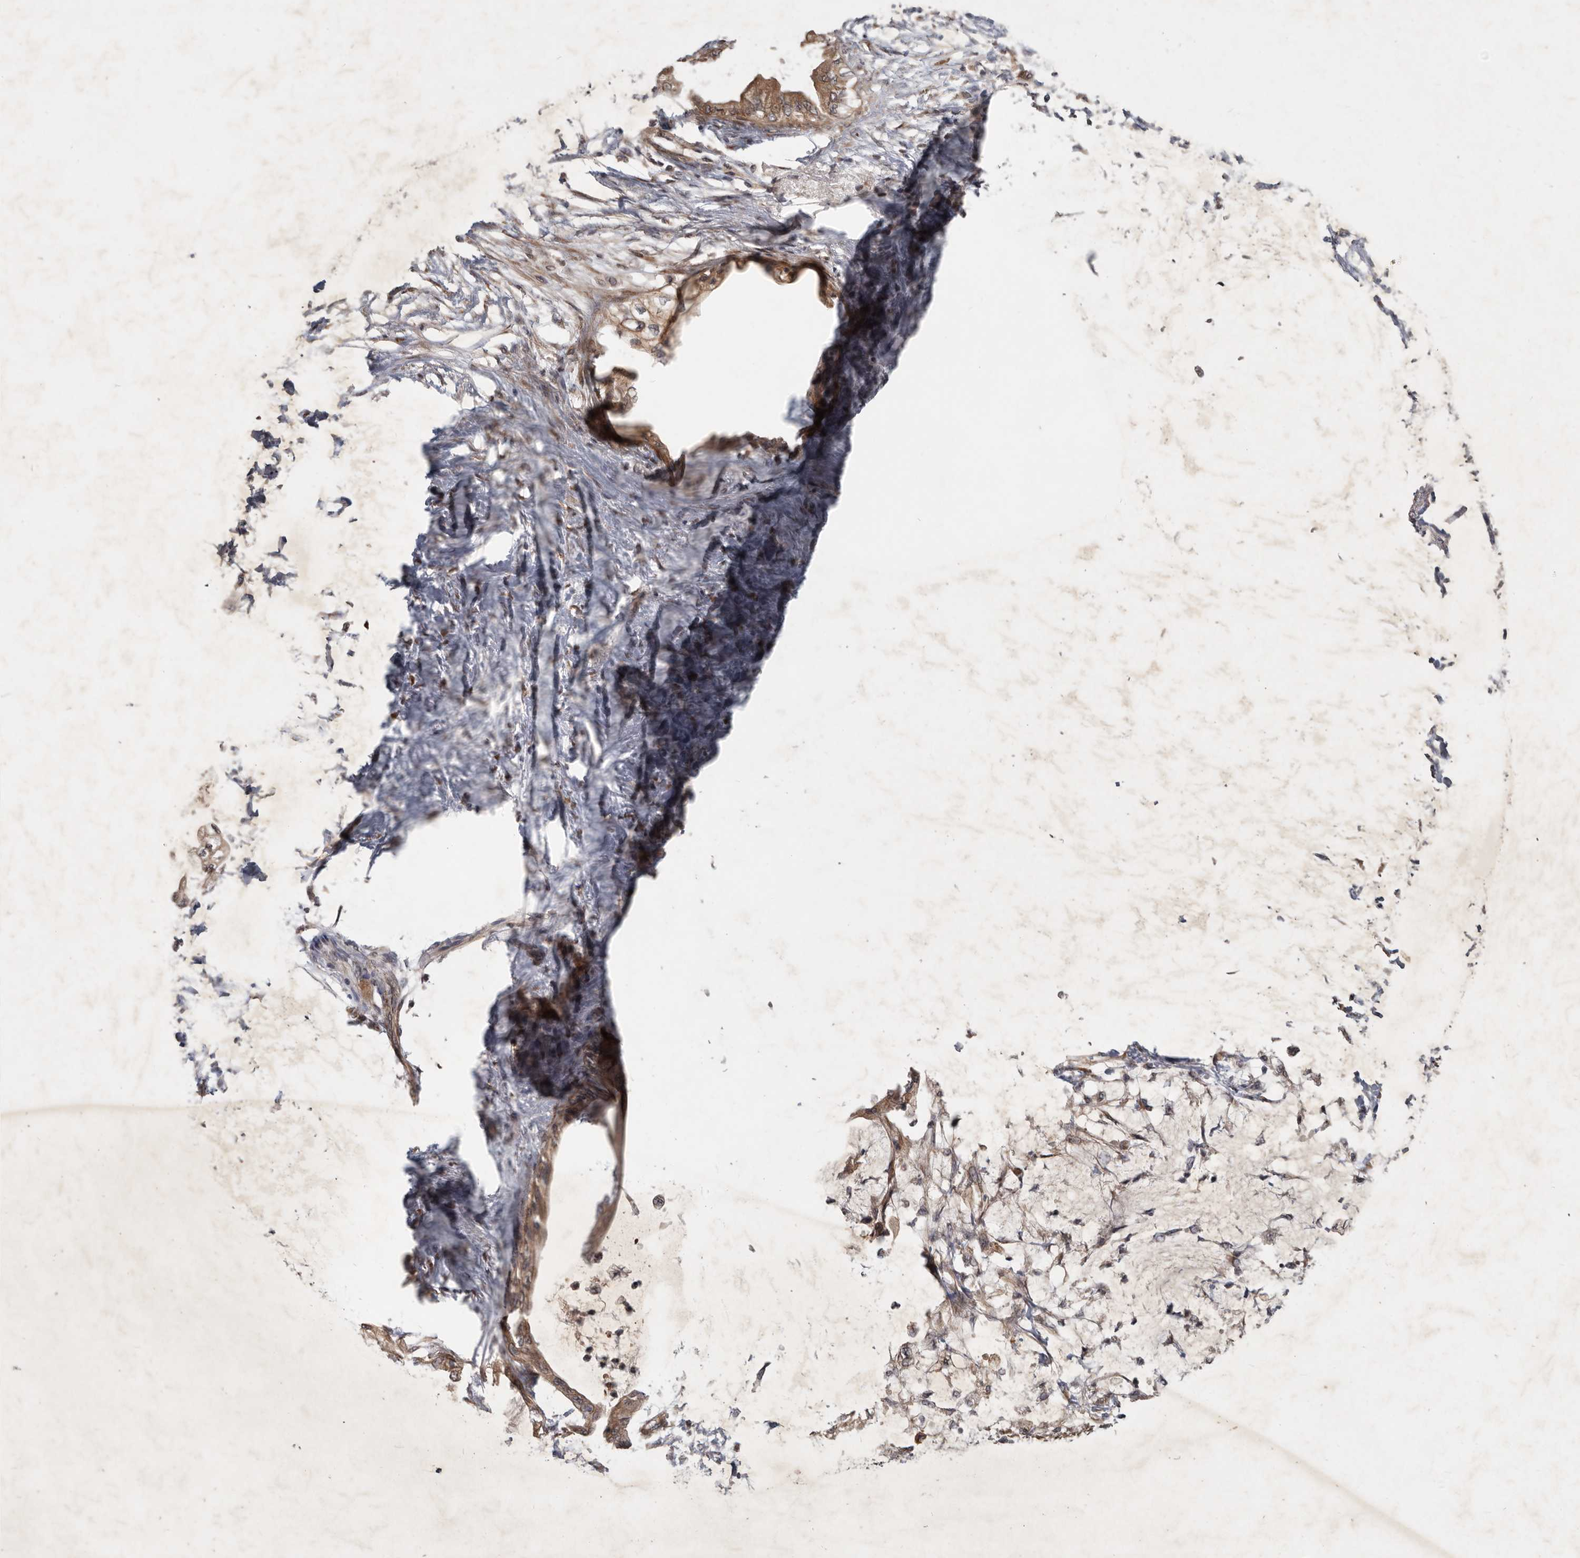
{"staining": {"intensity": "moderate", "quantity": ">75%", "location": "cytoplasmic/membranous"}, "tissue": "pancreatic cancer", "cell_type": "Tumor cells", "image_type": "cancer", "snomed": [{"axis": "morphology", "description": "Normal tissue, NOS"}, {"axis": "morphology", "description": "Adenocarcinoma, NOS"}, {"axis": "topography", "description": "Pancreas"}, {"axis": "topography", "description": "Duodenum"}], "caption": "Immunohistochemistry (IHC) of pancreatic cancer demonstrates medium levels of moderate cytoplasmic/membranous positivity in approximately >75% of tumor cells.", "gene": "DNAJC28", "patient": {"sex": "female", "age": 60}}